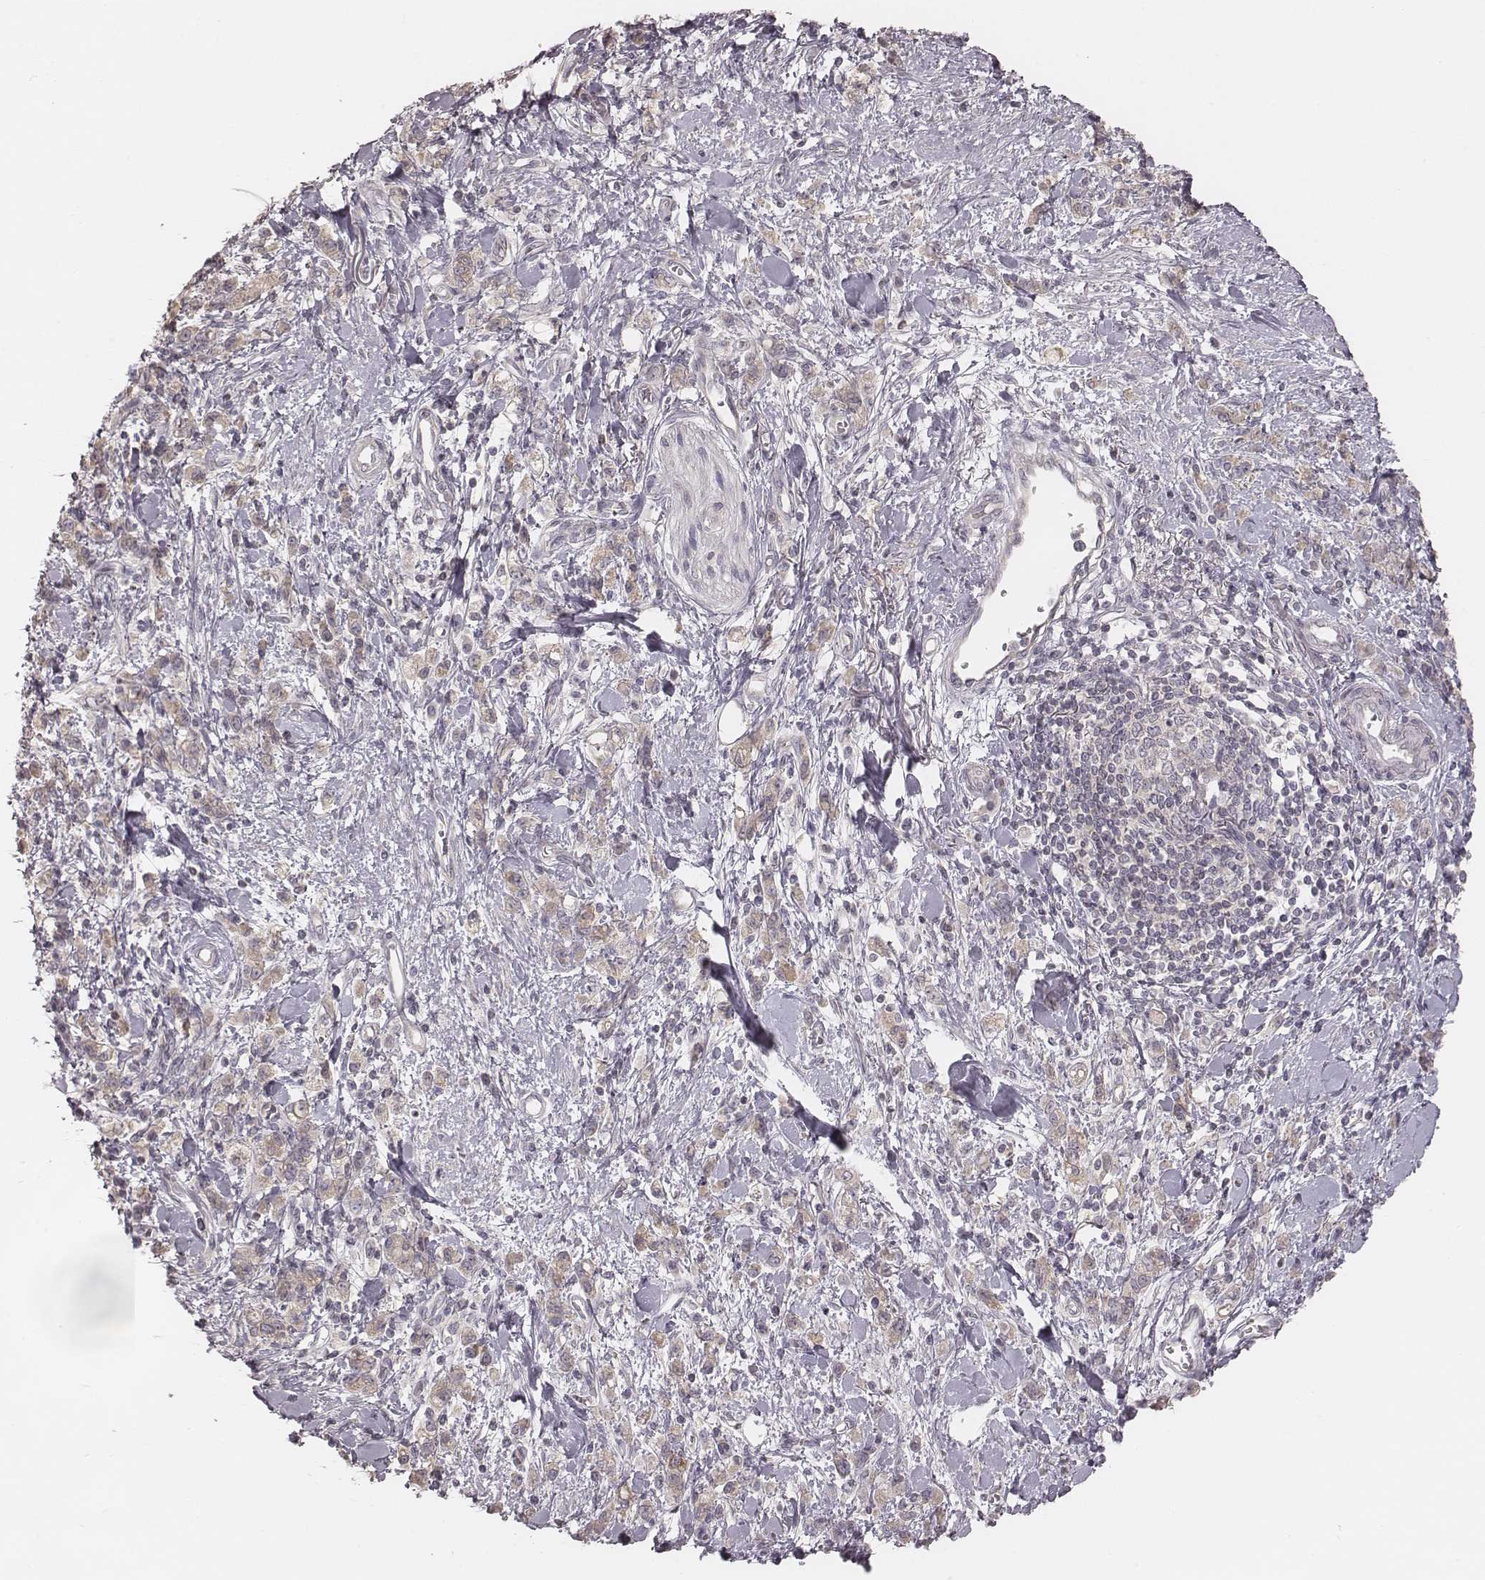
{"staining": {"intensity": "weak", "quantity": ">75%", "location": "cytoplasmic/membranous"}, "tissue": "stomach cancer", "cell_type": "Tumor cells", "image_type": "cancer", "snomed": [{"axis": "morphology", "description": "Adenocarcinoma, NOS"}, {"axis": "topography", "description": "Stomach"}], "caption": "An image showing weak cytoplasmic/membranous staining in approximately >75% of tumor cells in stomach adenocarcinoma, as visualized by brown immunohistochemical staining.", "gene": "TDRD5", "patient": {"sex": "male", "age": 77}}